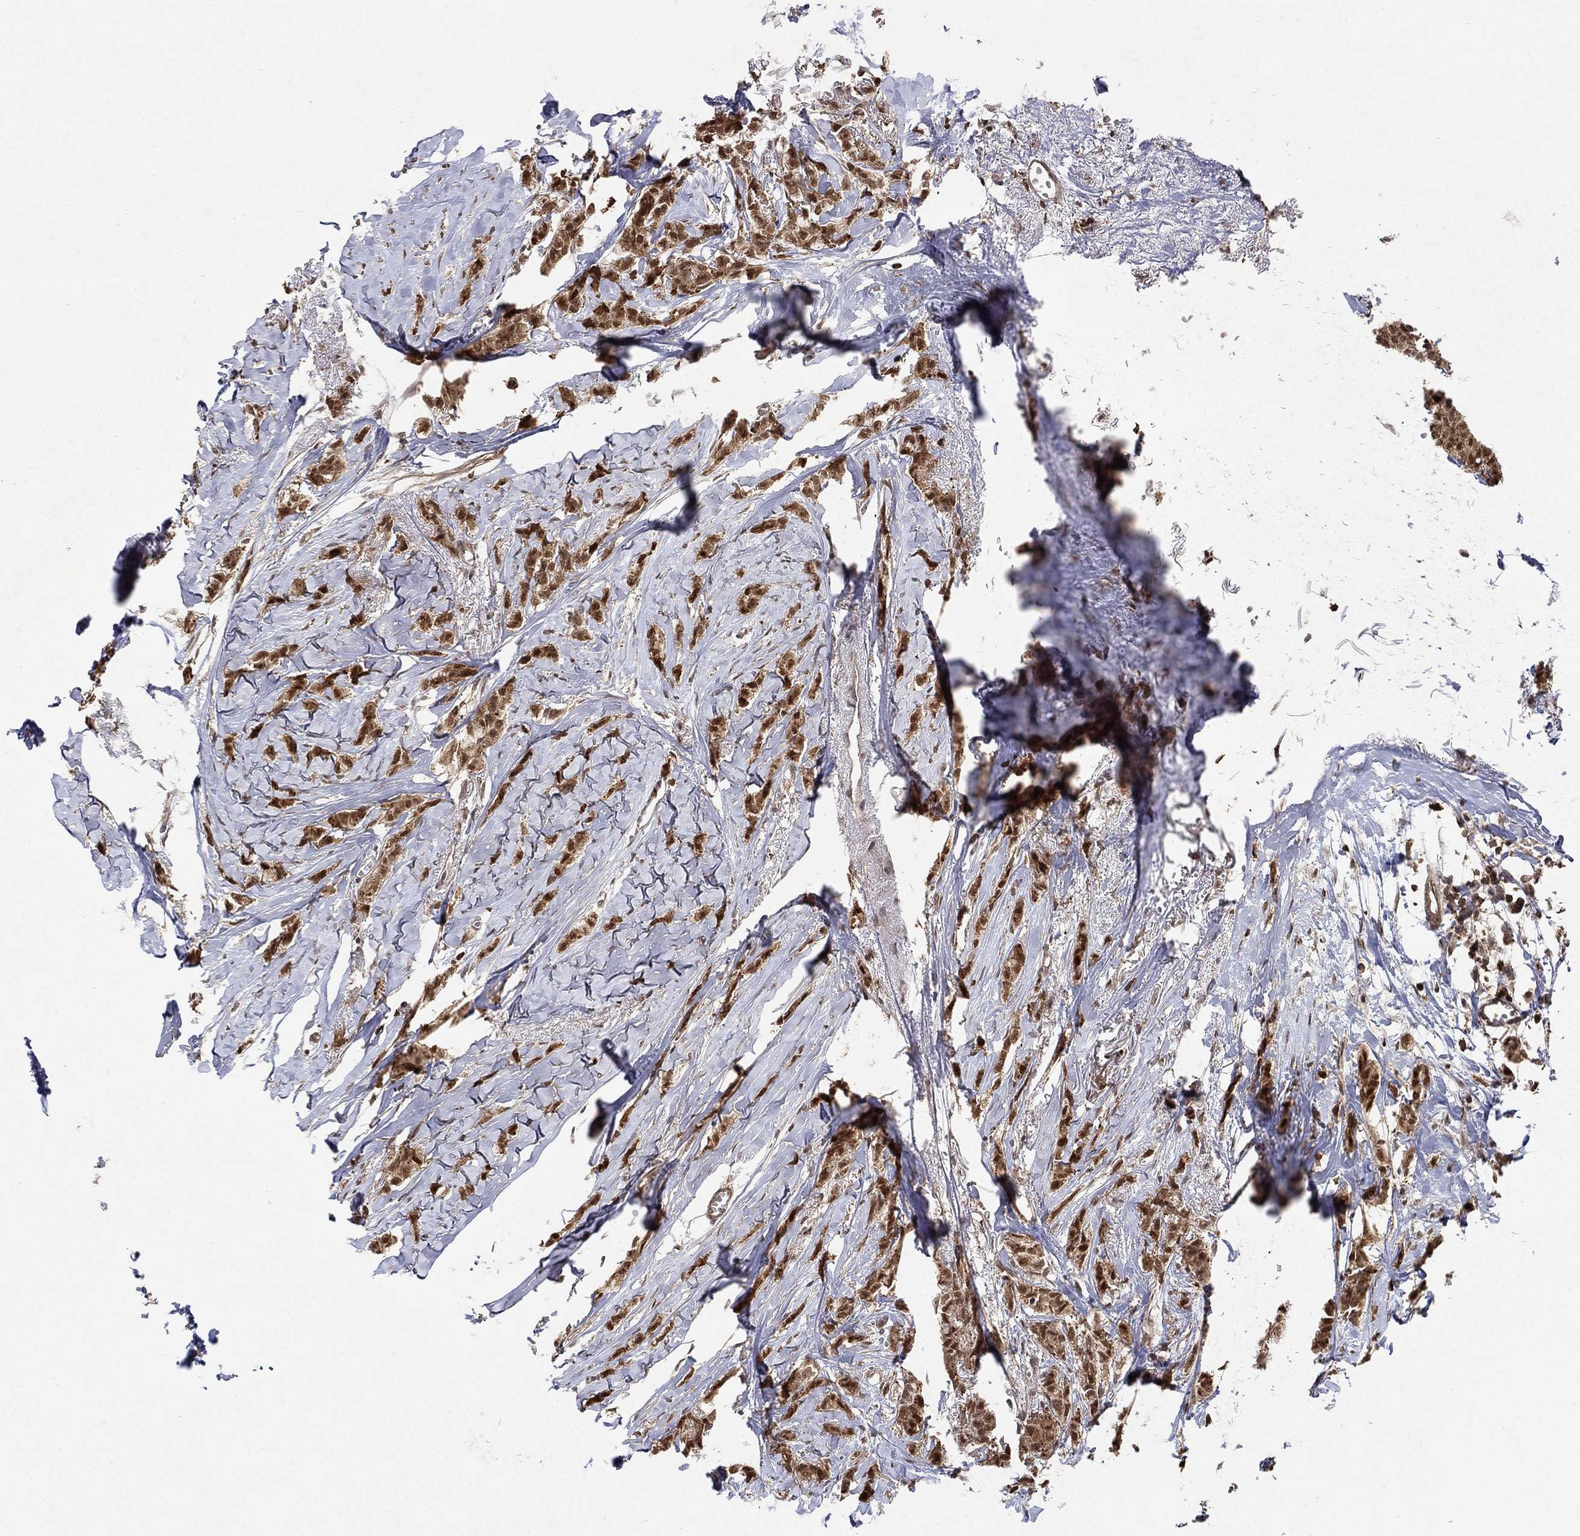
{"staining": {"intensity": "strong", "quantity": "25%-75%", "location": "cytoplasmic/membranous,nuclear"}, "tissue": "breast cancer", "cell_type": "Tumor cells", "image_type": "cancer", "snomed": [{"axis": "morphology", "description": "Duct carcinoma"}, {"axis": "topography", "description": "Breast"}], "caption": "An image of invasive ductal carcinoma (breast) stained for a protein displays strong cytoplasmic/membranous and nuclear brown staining in tumor cells.", "gene": "CCDC66", "patient": {"sex": "female", "age": 85}}